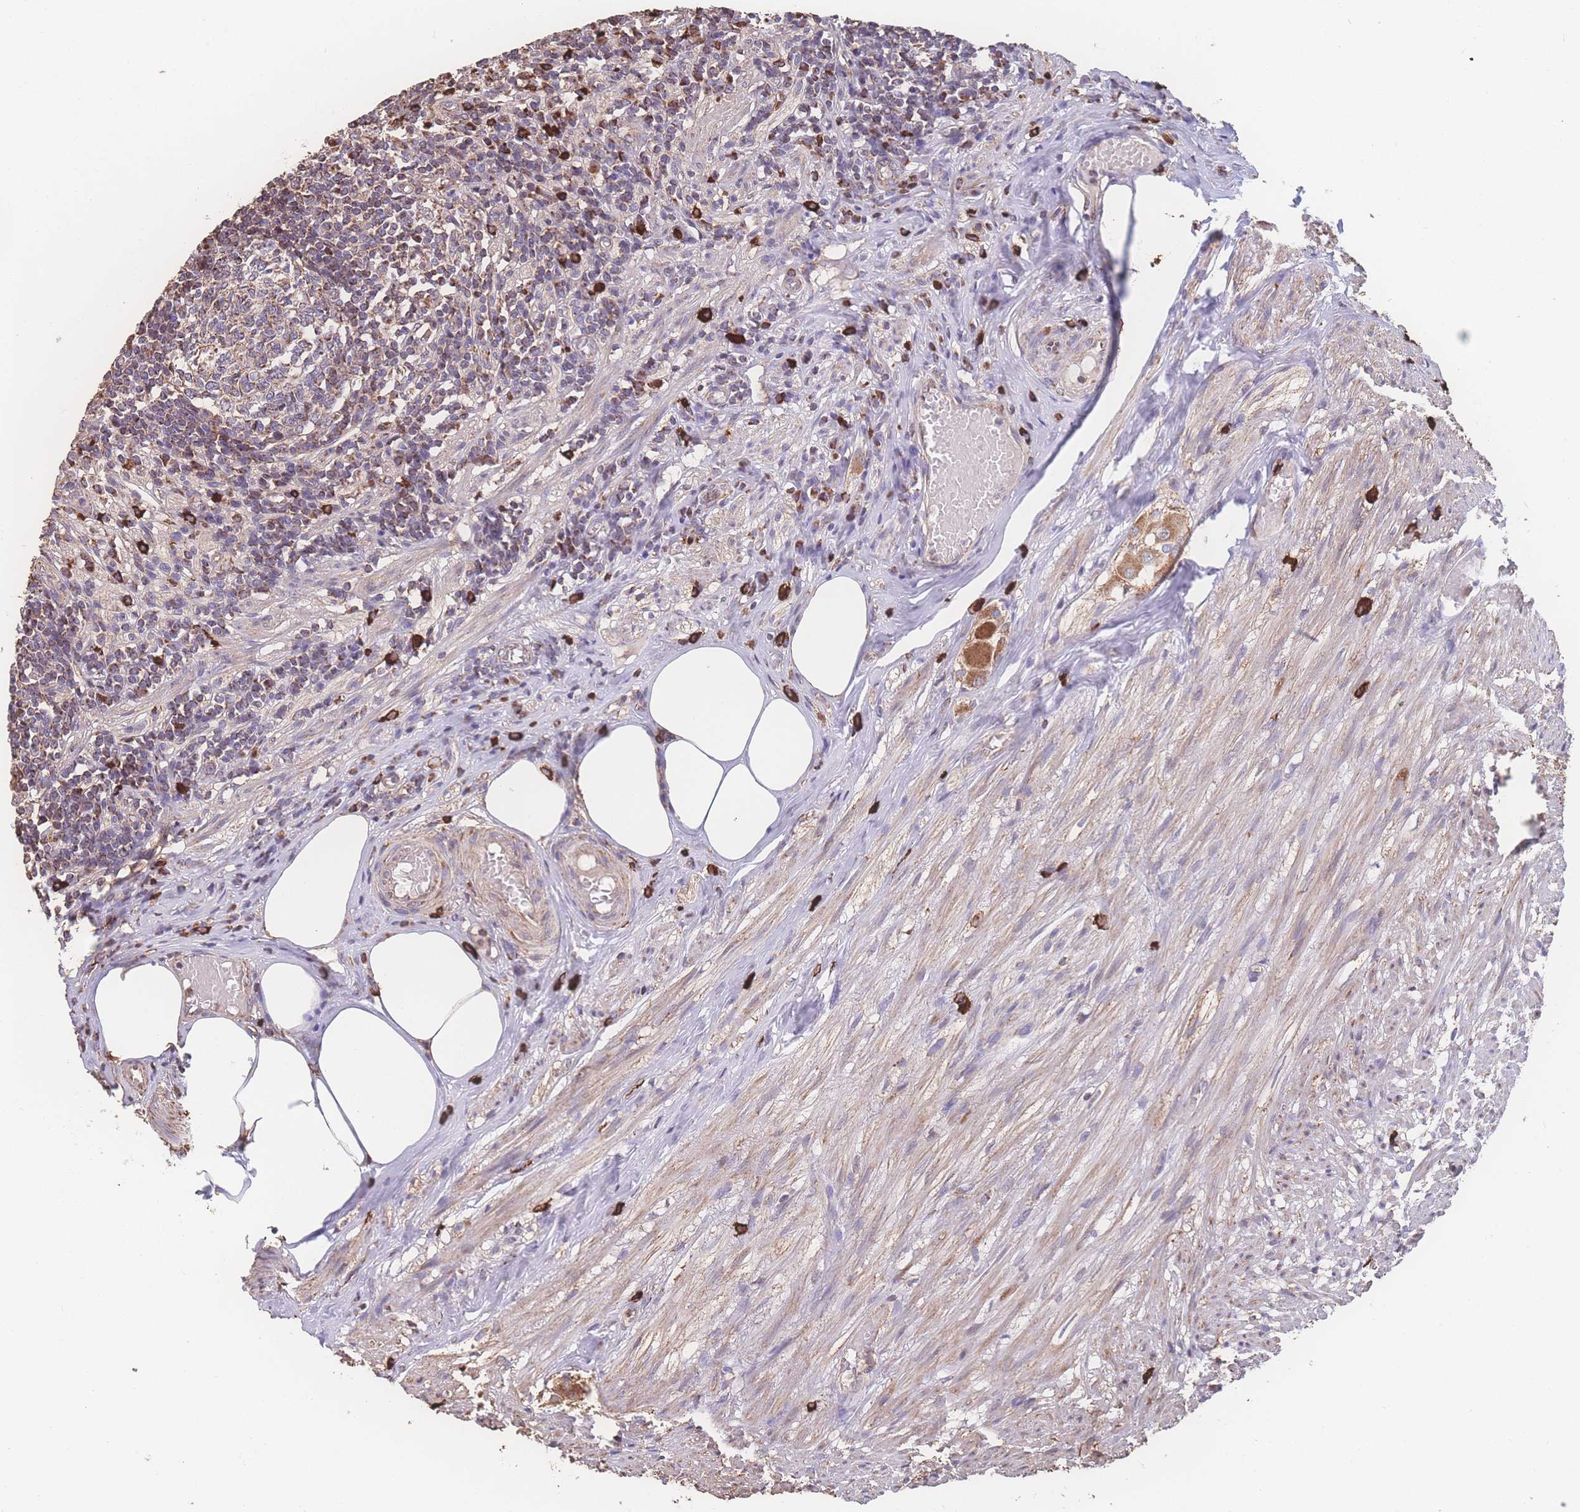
{"staining": {"intensity": "moderate", "quantity": ">75%", "location": "cytoplasmic/membranous"}, "tissue": "appendix", "cell_type": "Glandular cells", "image_type": "normal", "snomed": [{"axis": "morphology", "description": "Normal tissue, NOS"}, {"axis": "topography", "description": "Appendix"}], "caption": "The photomicrograph displays immunohistochemical staining of normal appendix. There is moderate cytoplasmic/membranous positivity is identified in about >75% of glandular cells.", "gene": "SGSM3", "patient": {"sex": "male", "age": 83}}